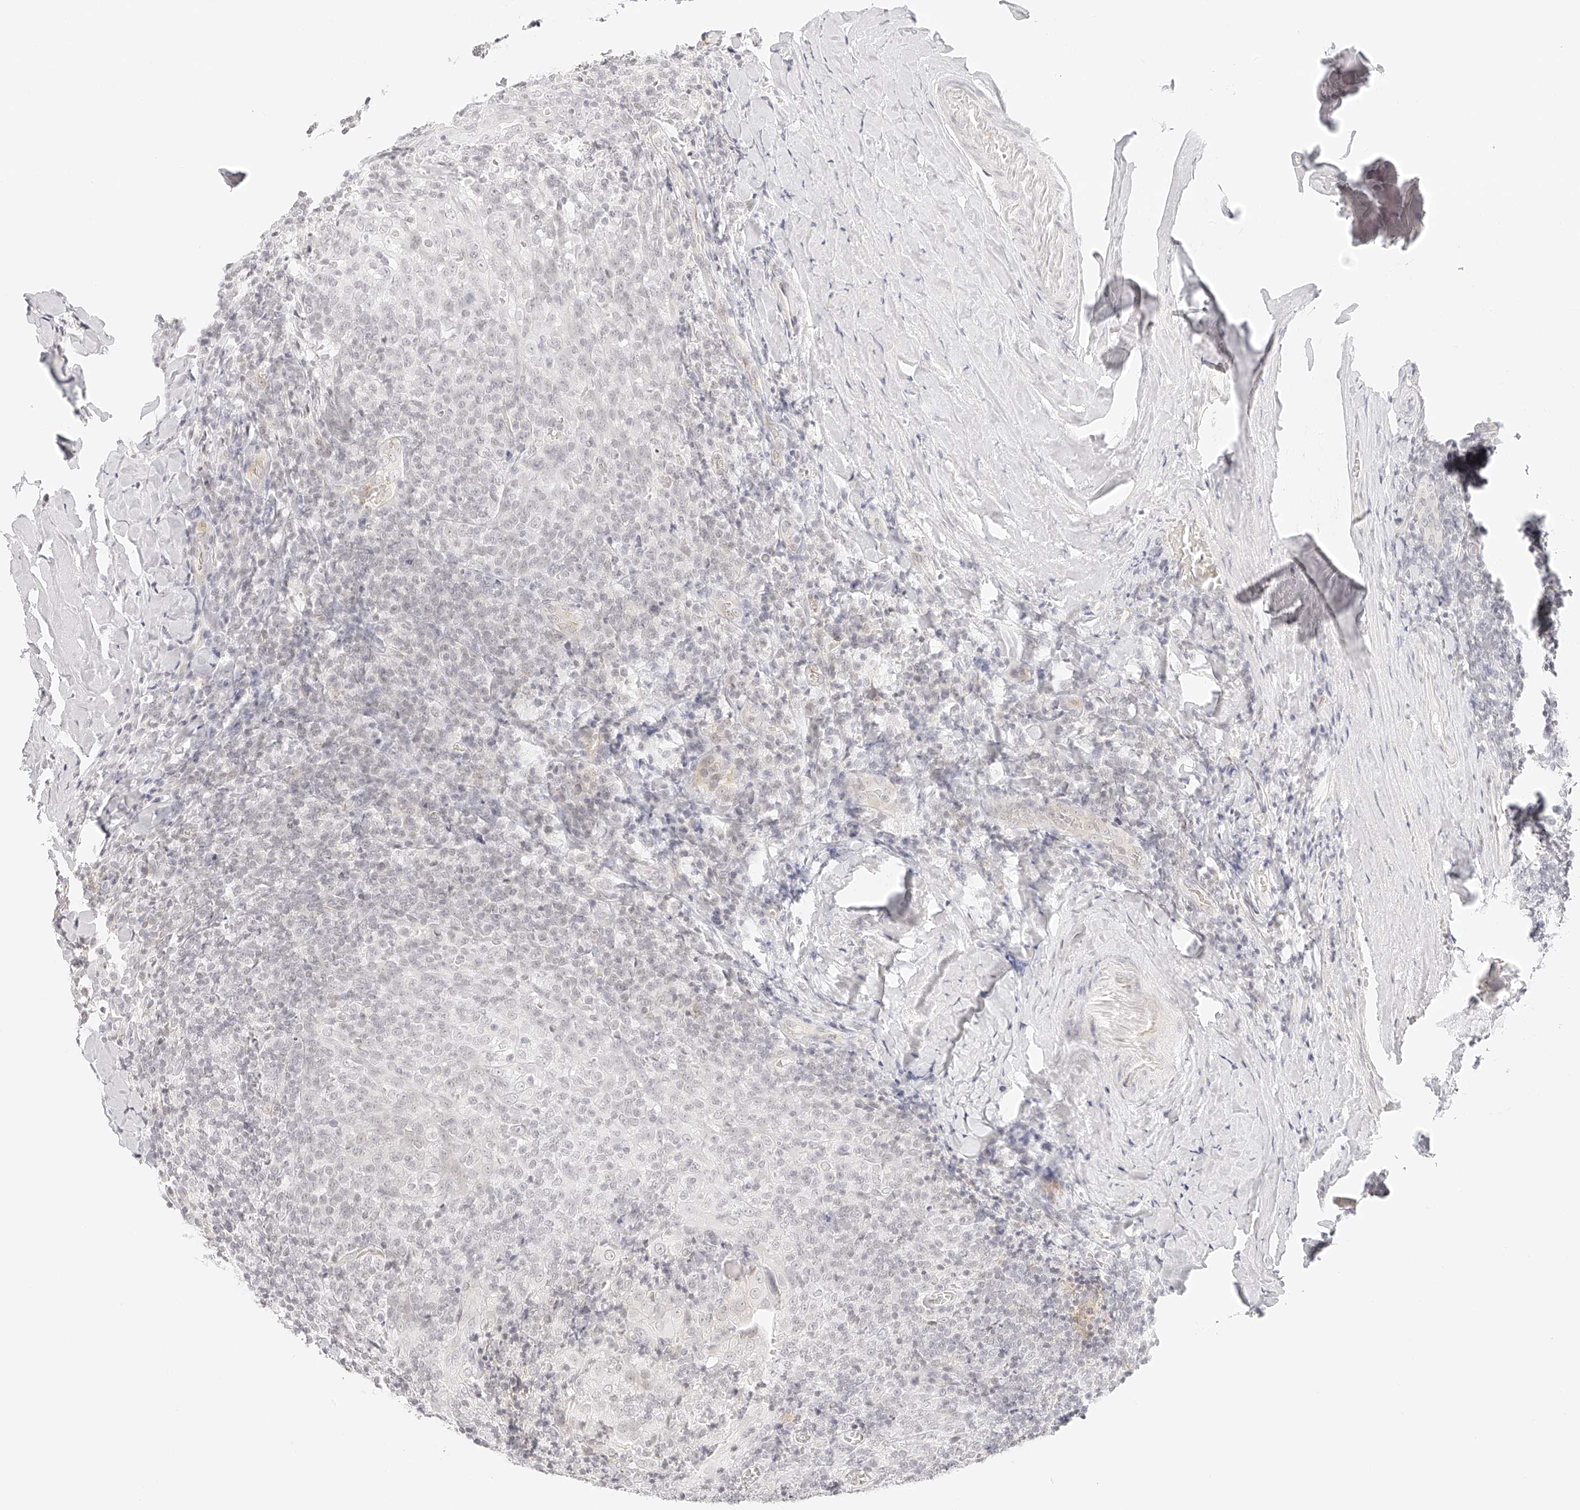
{"staining": {"intensity": "moderate", "quantity": "<25%", "location": "cytoplasmic/membranous"}, "tissue": "tonsil", "cell_type": "Germinal center cells", "image_type": "normal", "snomed": [{"axis": "morphology", "description": "Normal tissue, NOS"}, {"axis": "topography", "description": "Tonsil"}], "caption": "Immunohistochemistry staining of normal tonsil, which displays low levels of moderate cytoplasmic/membranous staining in about <25% of germinal center cells indicating moderate cytoplasmic/membranous protein staining. The staining was performed using DAB (brown) for protein detection and nuclei were counterstained in hematoxylin (blue).", "gene": "ZFP69", "patient": {"sex": "male", "age": 37}}